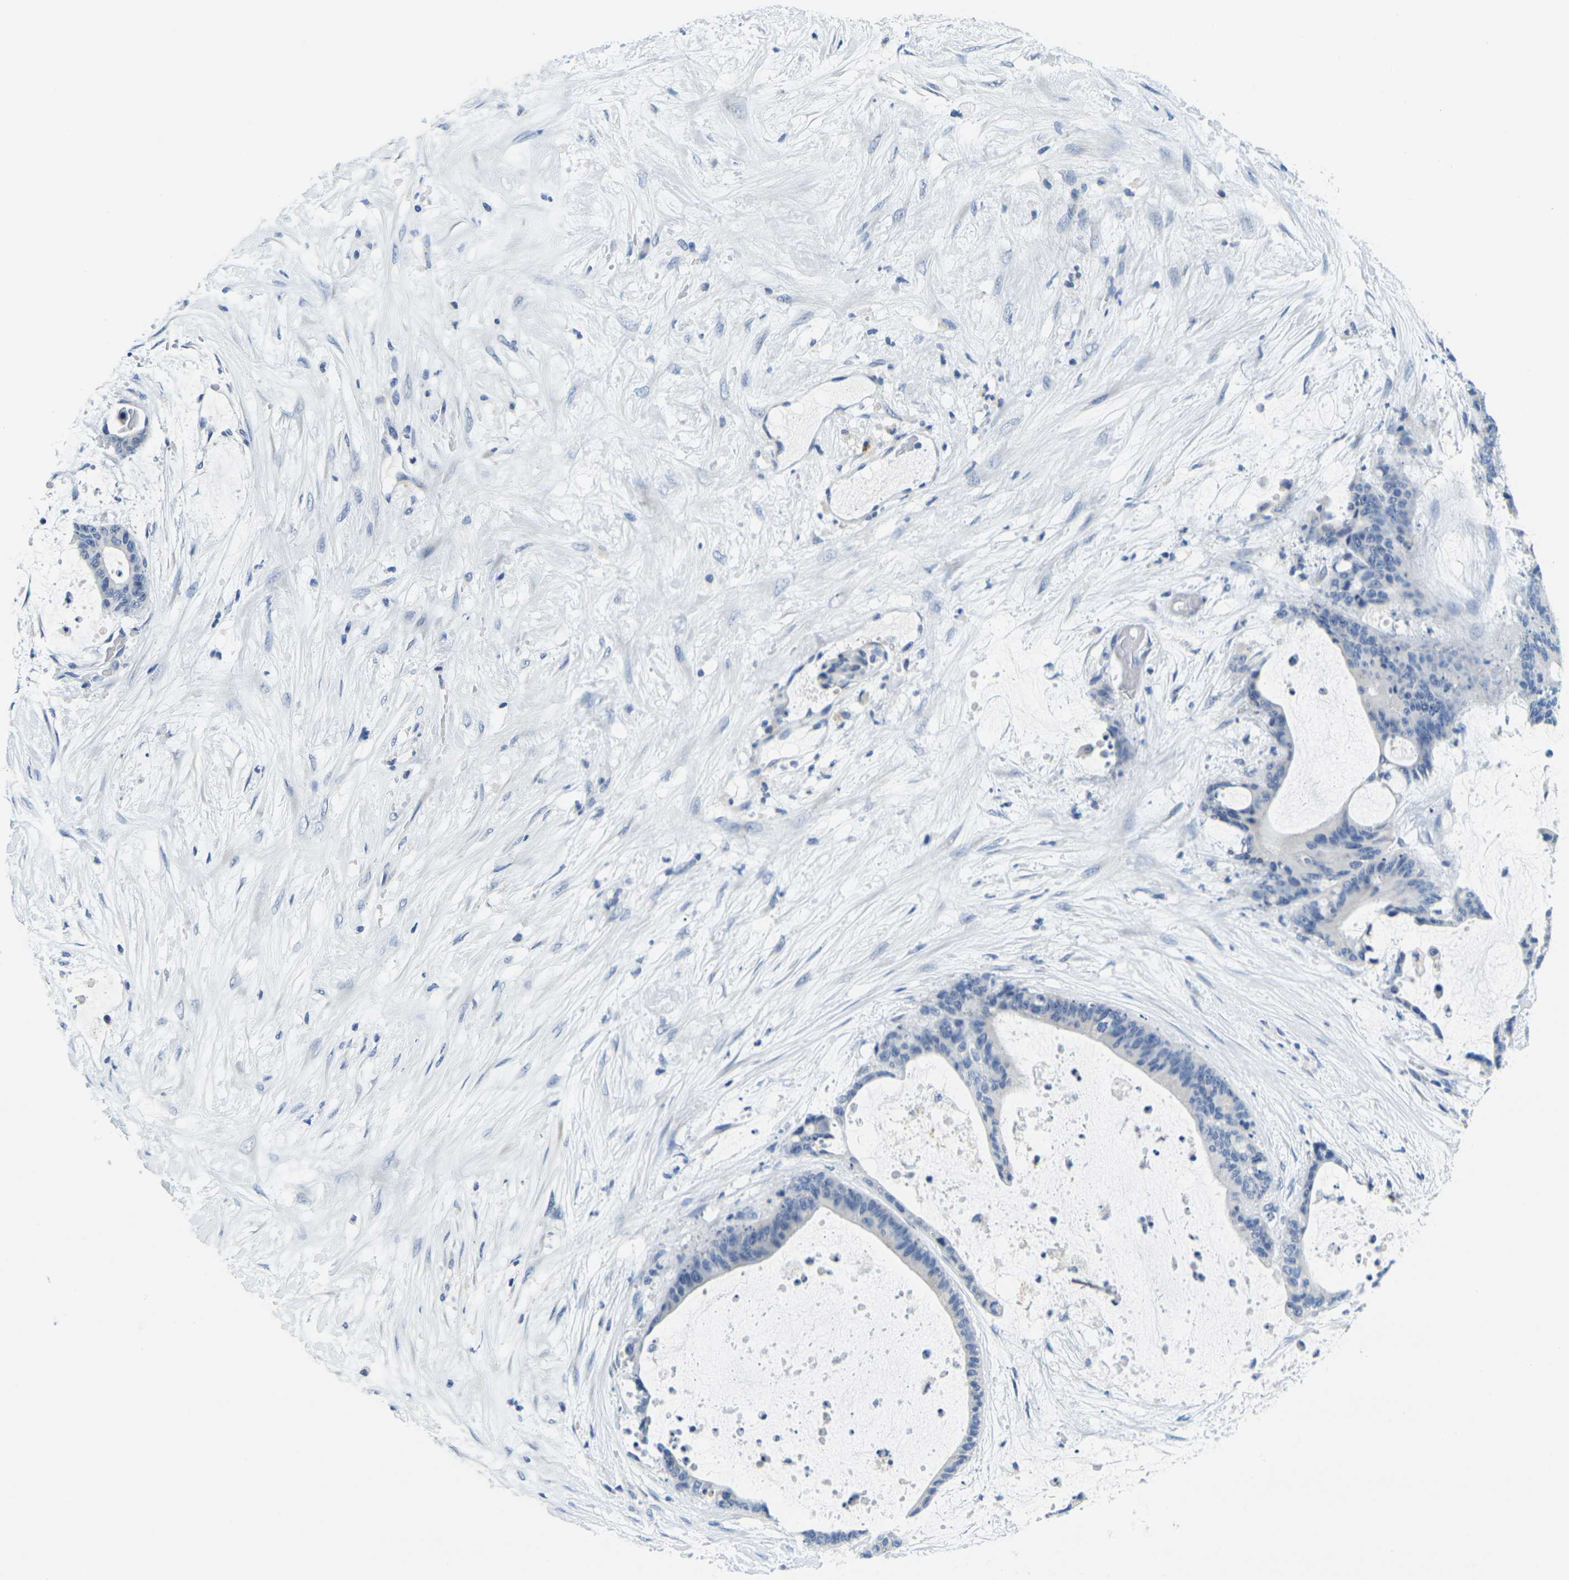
{"staining": {"intensity": "negative", "quantity": "none", "location": "none"}, "tissue": "liver cancer", "cell_type": "Tumor cells", "image_type": "cancer", "snomed": [{"axis": "morphology", "description": "Cholangiocarcinoma"}, {"axis": "topography", "description": "Liver"}], "caption": "Tumor cells show no significant protein positivity in liver cancer (cholangiocarcinoma).", "gene": "GPR15", "patient": {"sex": "female", "age": 73}}